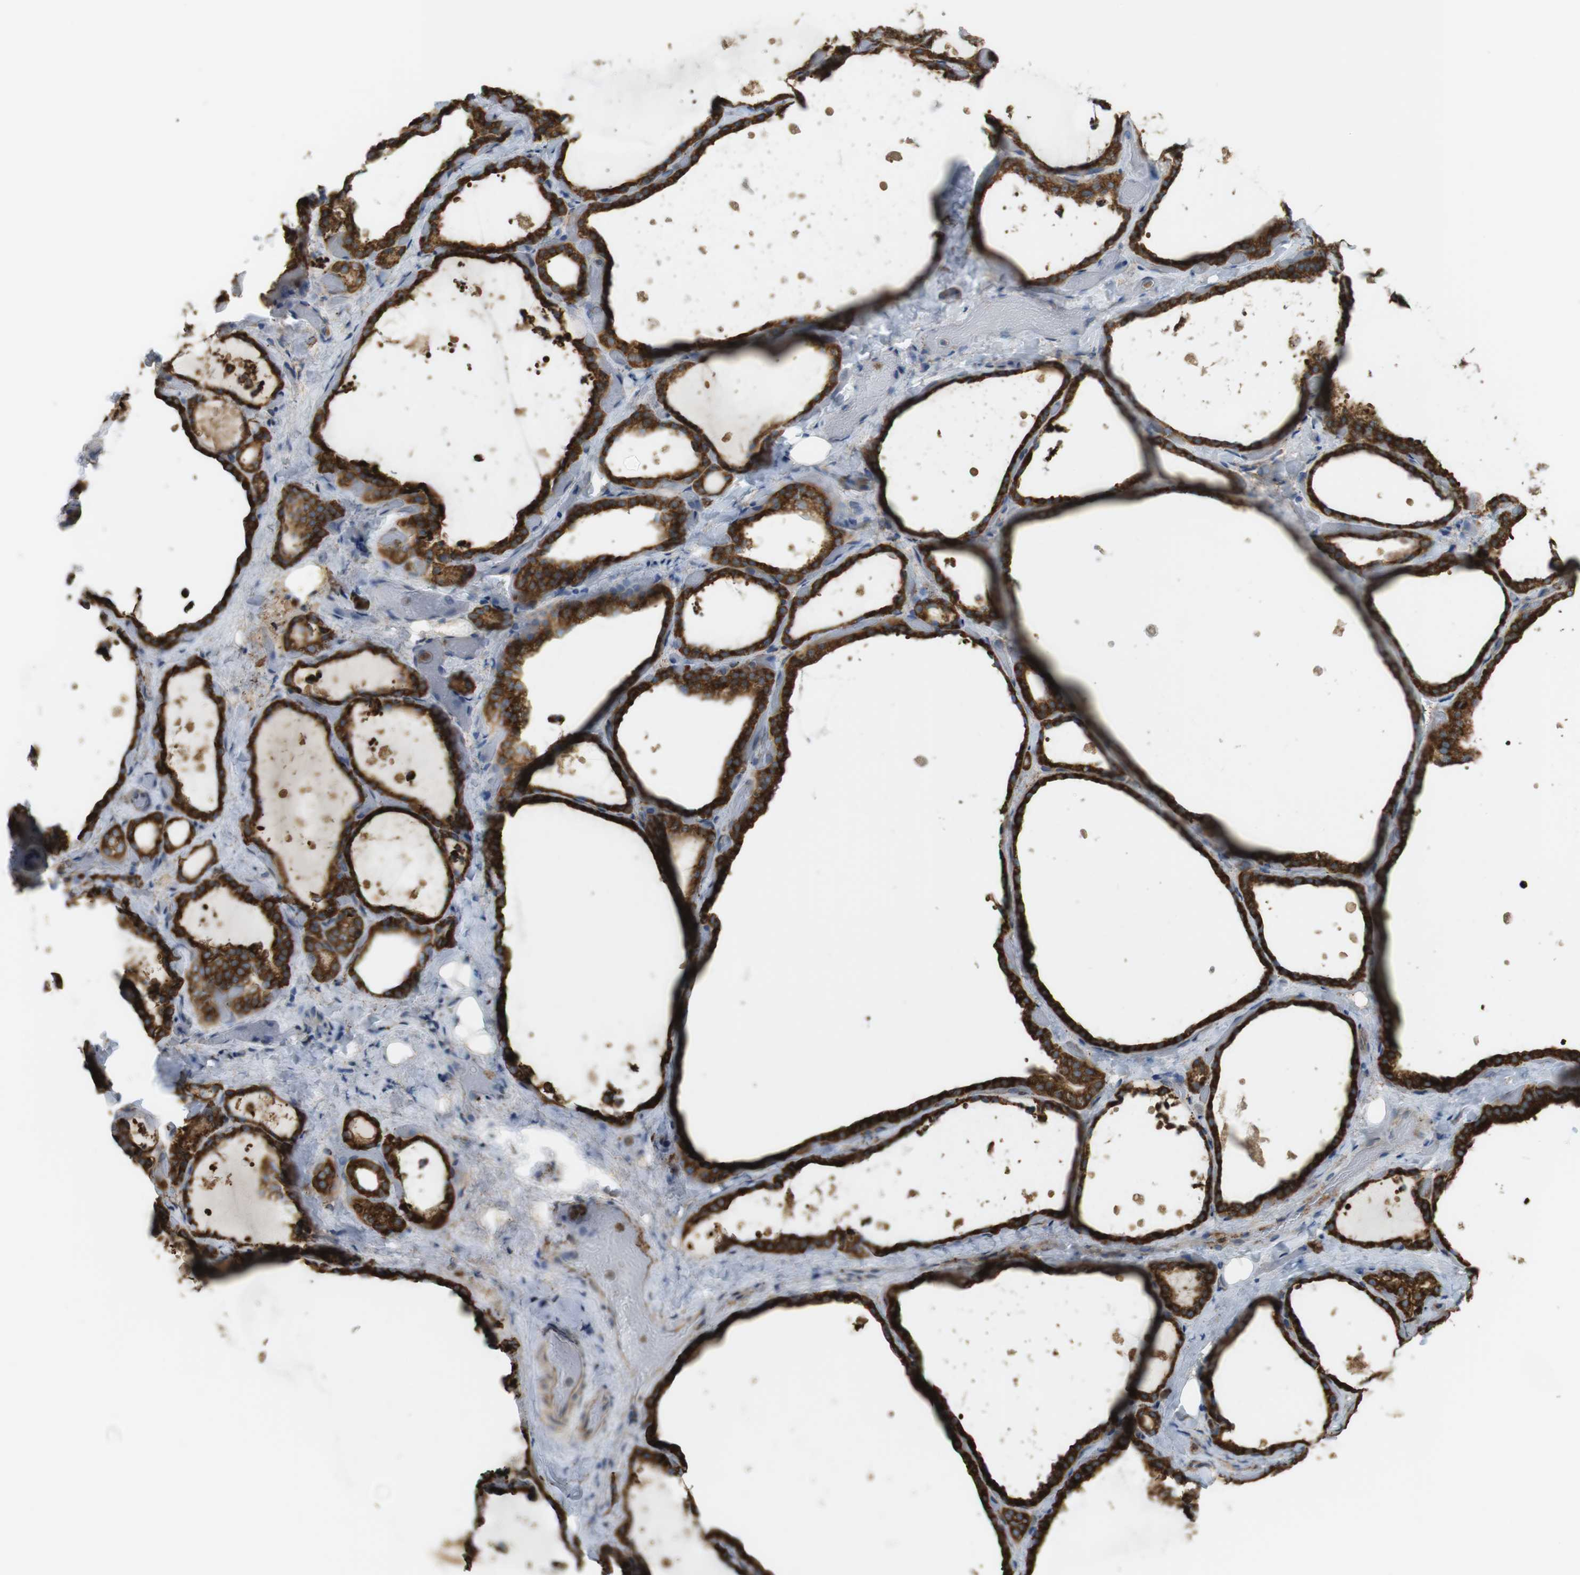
{"staining": {"intensity": "strong", "quantity": ">75%", "location": "cytoplasmic/membranous"}, "tissue": "thyroid gland", "cell_type": "Glandular cells", "image_type": "normal", "snomed": [{"axis": "morphology", "description": "Normal tissue, NOS"}, {"axis": "topography", "description": "Thyroid gland"}], "caption": "IHC image of benign thyroid gland: human thyroid gland stained using immunohistochemistry (IHC) demonstrates high levels of strong protein expression localized specifically in the cytoplasmic/membranous of glandular cells, appearing as a cytoplasmic/membranous brown color.", "gene": "MBOAT2", "patient": {"sex": "female", "age": 44}}